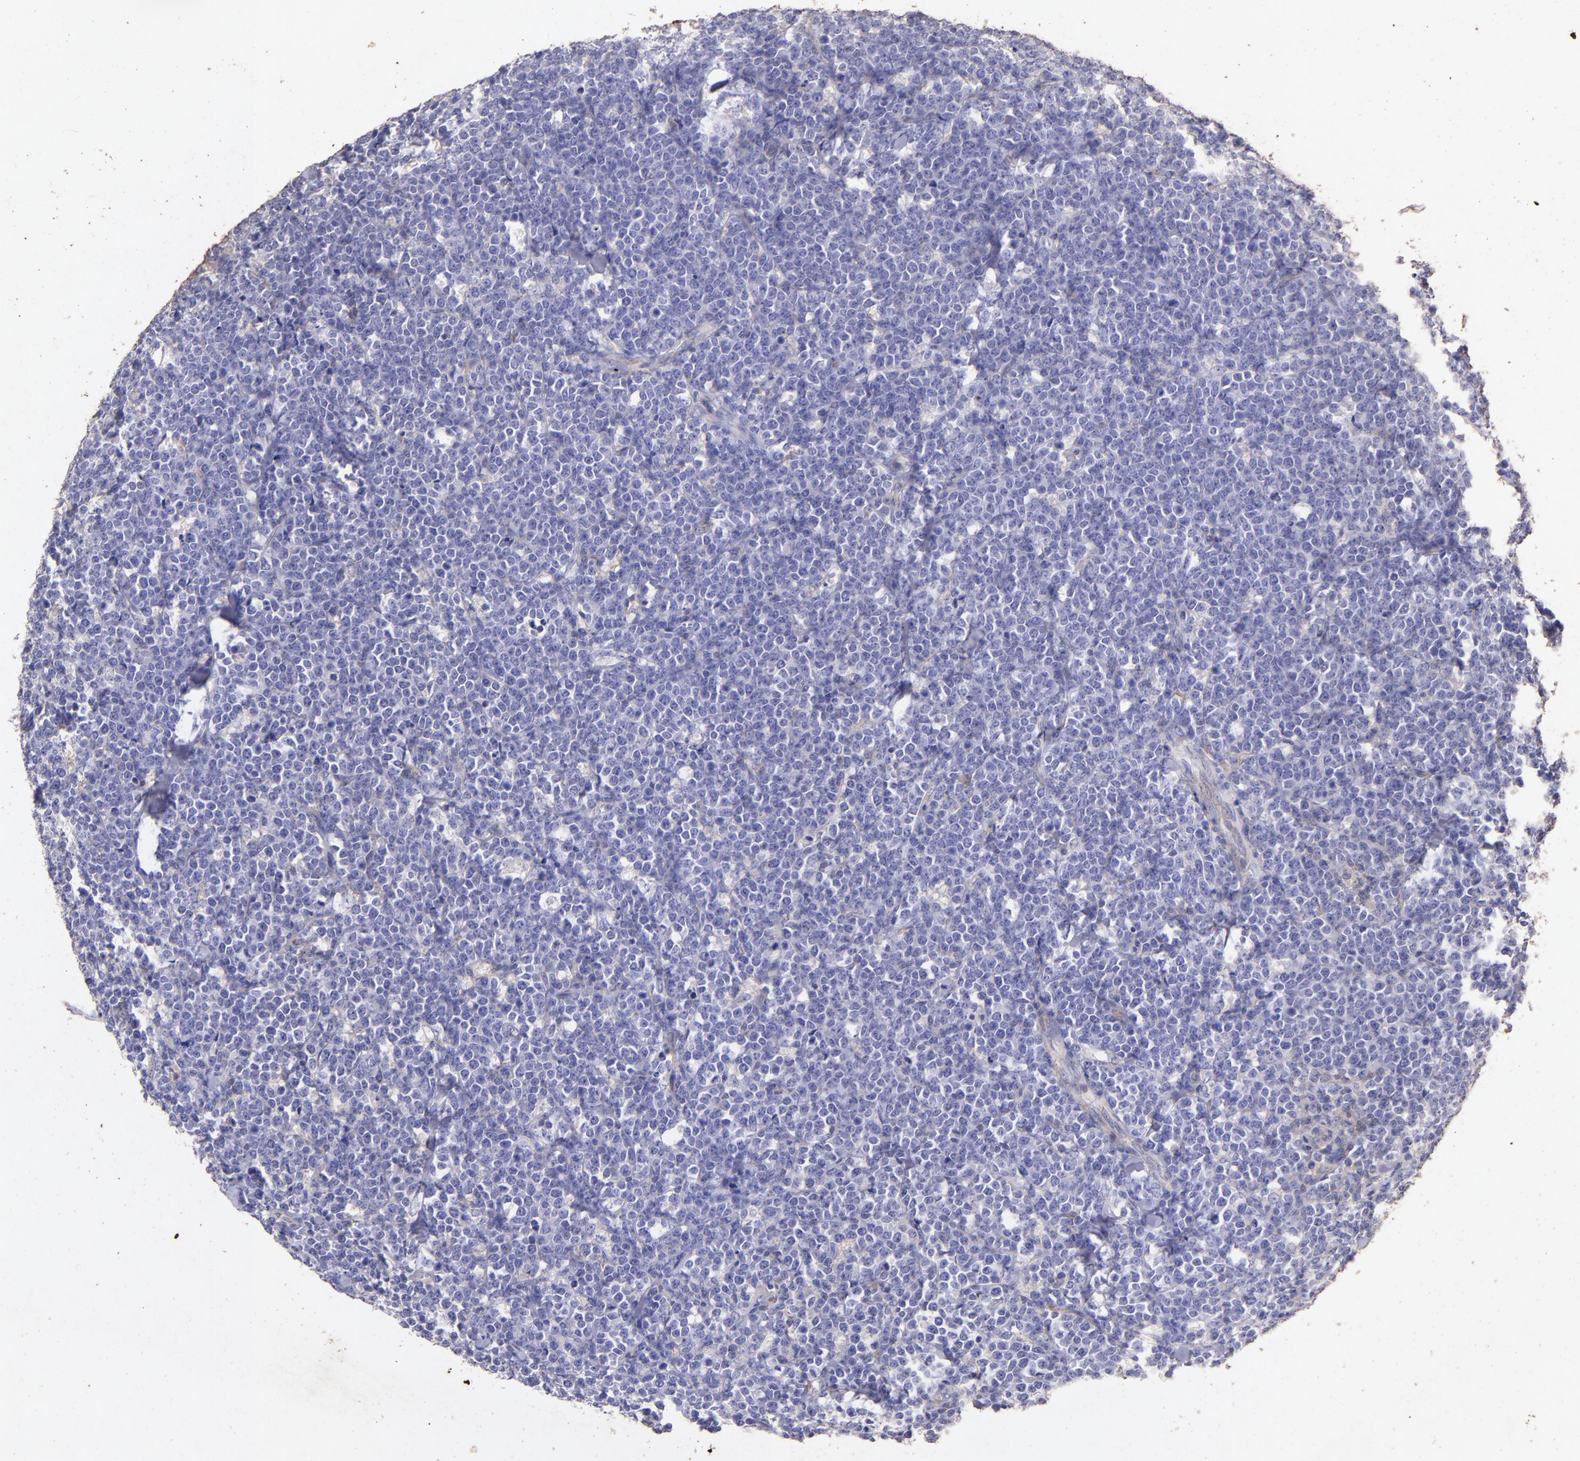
{"staining": {"intensity": "negative", "quantity": "none", "location": "none"}, "tissue": "lymphoma", "cell_type": "Tumor cells", "image_type": "cancer", "snomed": [{"axis": "morphology", "description": "Malignant lymphoma, non-Hodgkin's type, High grade"}, {"axis": "topography", "description": "Small intestine"}, {"axis": "topography", "description": "Colon"}], "caption": "Tumor cells are negative for brown protein staining in high-grade malignant lymphoma, non-Hodgkin's type.", "gene": "RET", "patient": {"sex": "male", "age": 8}}